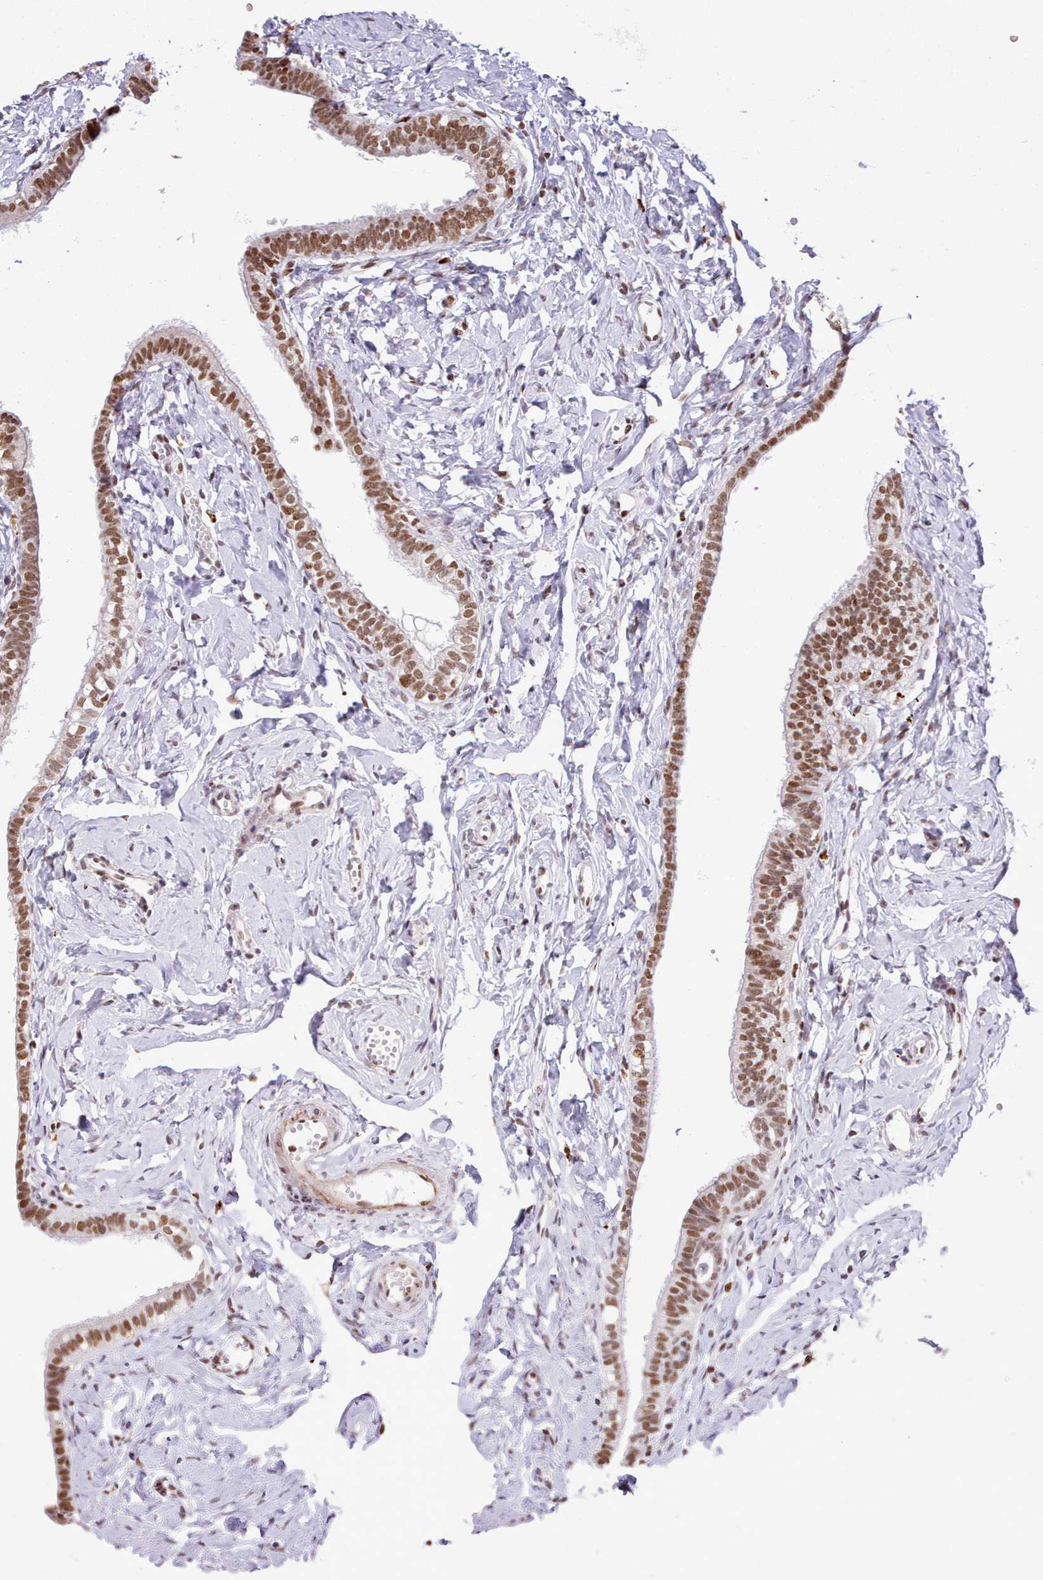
{"staining": {"intensity": "strong", "quantity": ">75%", "location": "nuclear"}, "tissue": "fallopian tube", "cell_type": "Glandular cells", "image_type": "normal", "snomed": [{"axis": "morphology", "description": "Normal tissue, NOS"}, {"axis": "topography", "description": "Fallopian tube"}], "caption": "High-power microscopy captured an immunohistochemistry (IHC) photomicrograph of unremarkable fallopian tube, revealing strong nuclear positivity in approximately >75% of glandular cells.", "gene": "TAF15", "patient": {"sex": "female", "age": 66}}